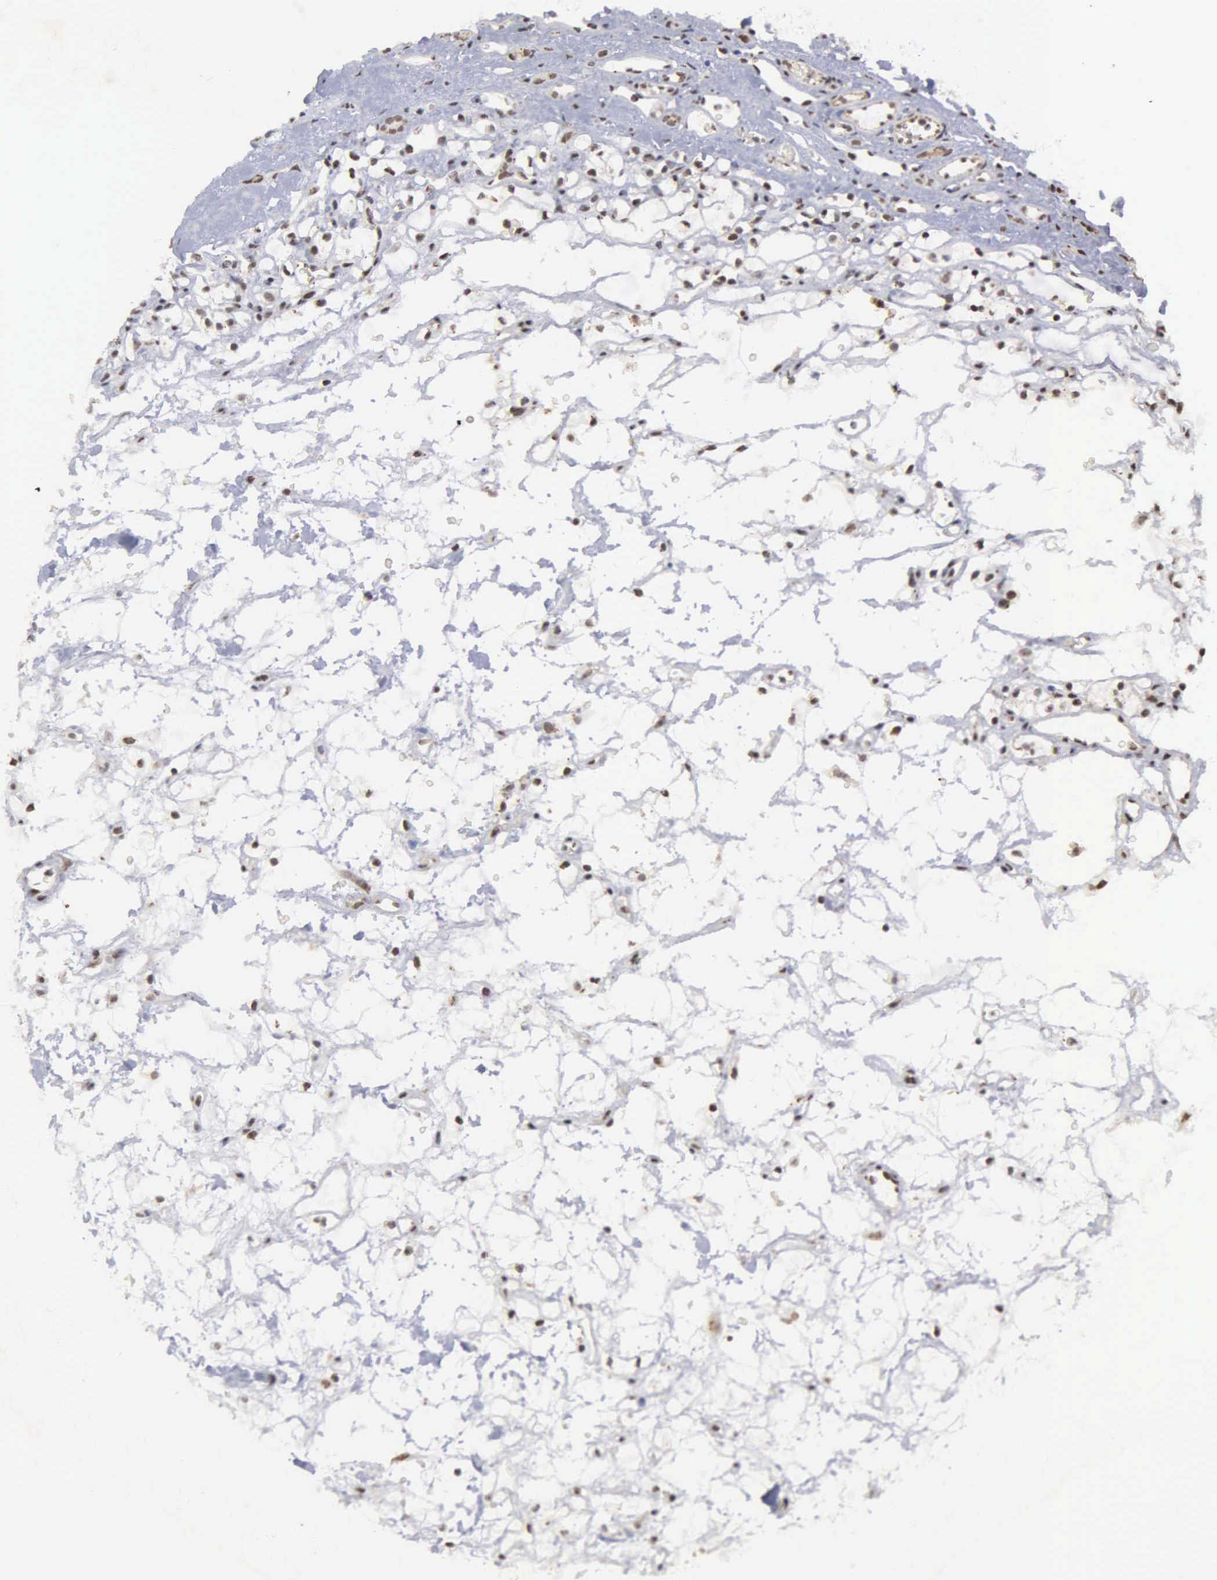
{"staining": {"intensity": "strong", "quantity": ">75%", "location": "nuclear"}, "tissue": "renal cancer", "cell_type": "Tumor cells", "image_type": "cancer", "snomed": [{"axis": "morphology", "description": "Adenocarcinoma, NOS"}, {"axis": "topography", "description": "Kidney"}], "caption": "Approximately >75% of tumor cells in renal cancer (adenocarcinoma) display strong nuclear protein positivity as visualized by brown immunohistochemical staining.", "gene": "GTF2A1", "patient": {"sex": "female", "age": 60}}